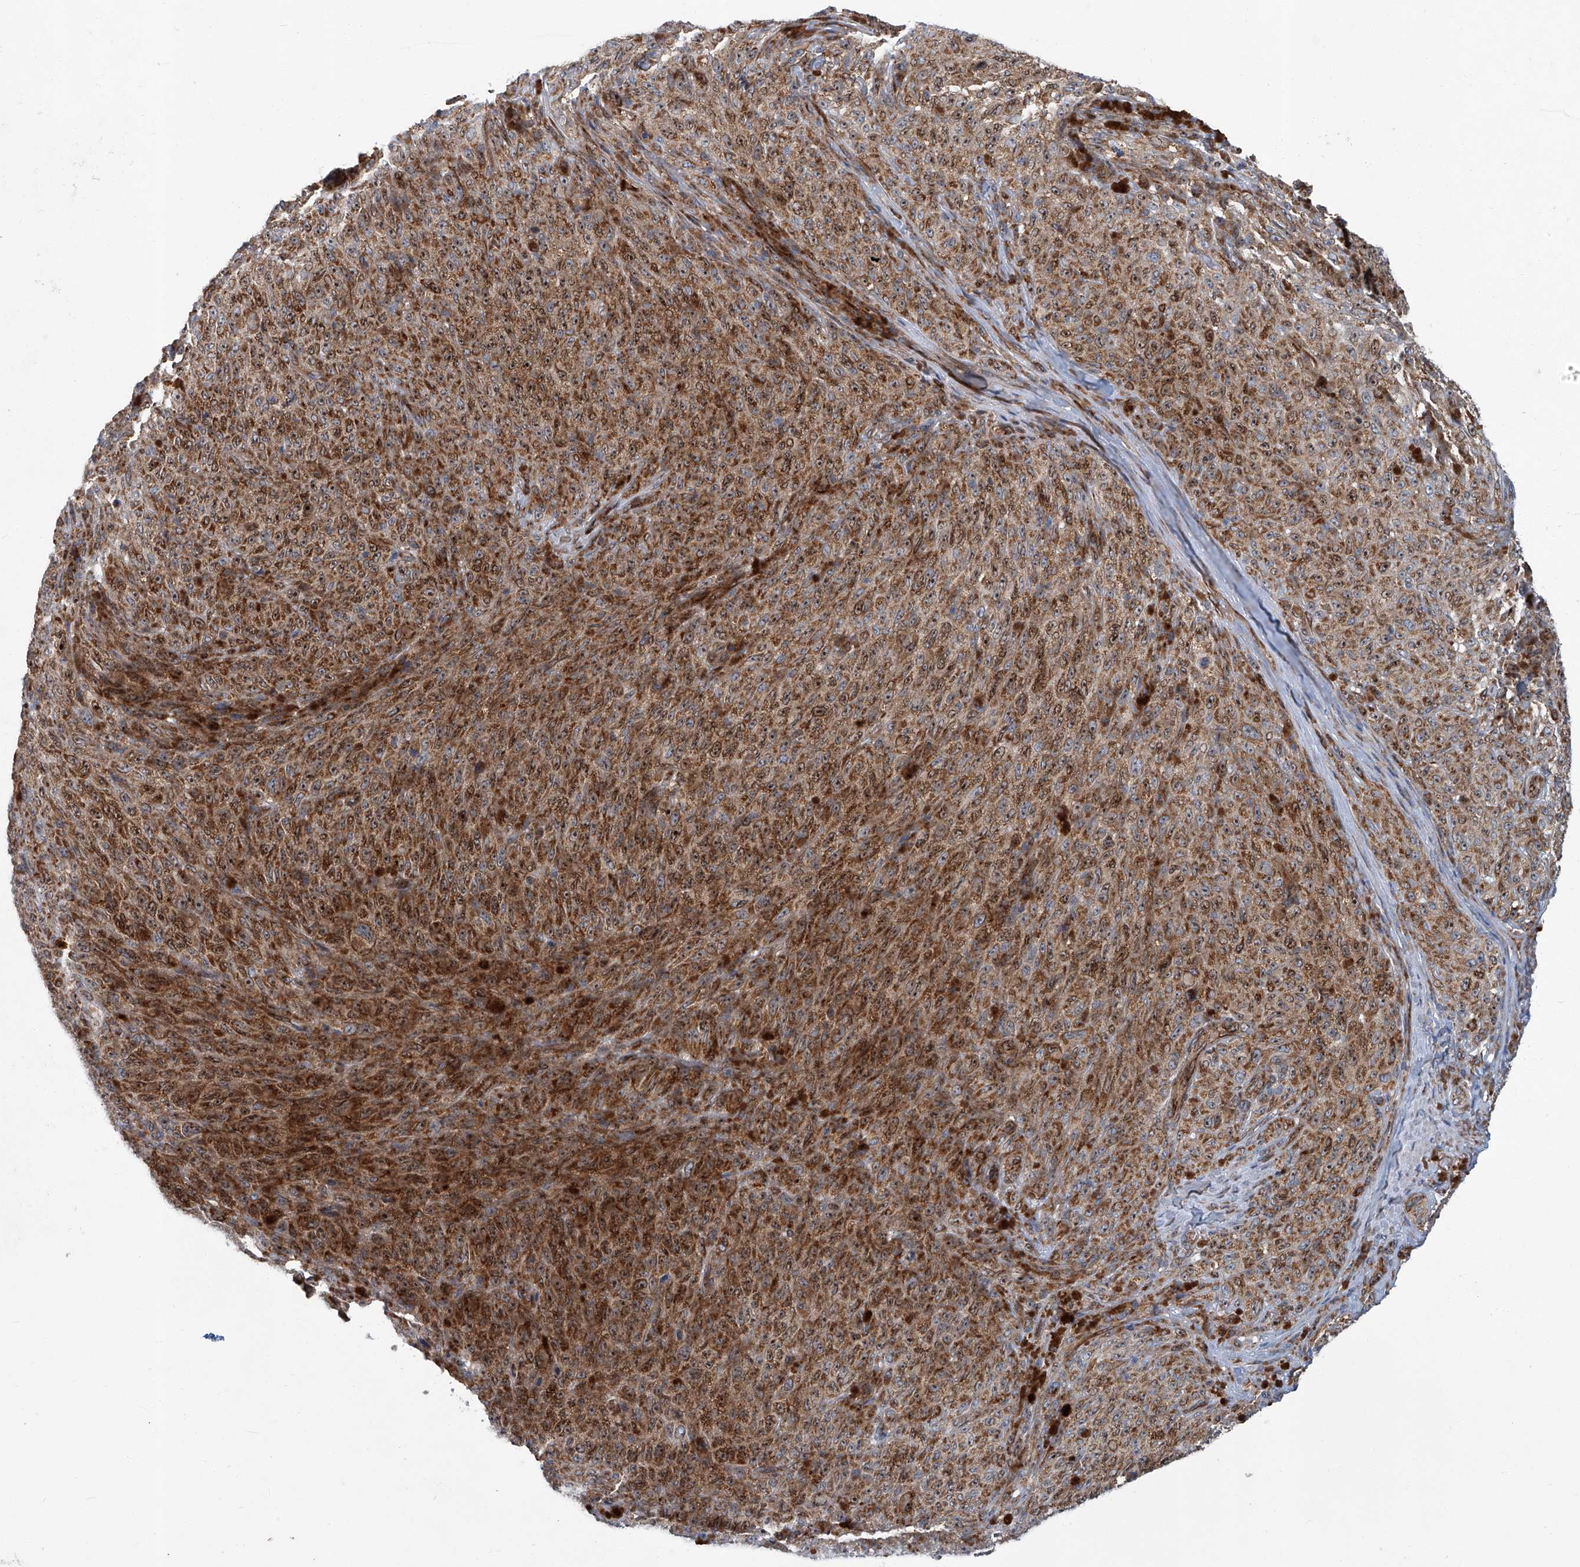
{"staining": {"intensity": "strong", "quantity": ">75%", "location": "cytoplasmic/membranous,nuclear"}, "tissue": "melanoma", "cell_type": "Tumor cells", "image_type": "cancer", "snomed": [{"axis": "morphology", "description": "Malignant melanoma, NOS"}, {"axis": "topography", "description": "Skin"}], "caption": "Protein staining reveals strong cytoplasmic/membranous and nuclear positivity in about >75% of tumor cells in melanoma.", "gene": "GPR132", "patient": {"sex": "female", "age": 82}}